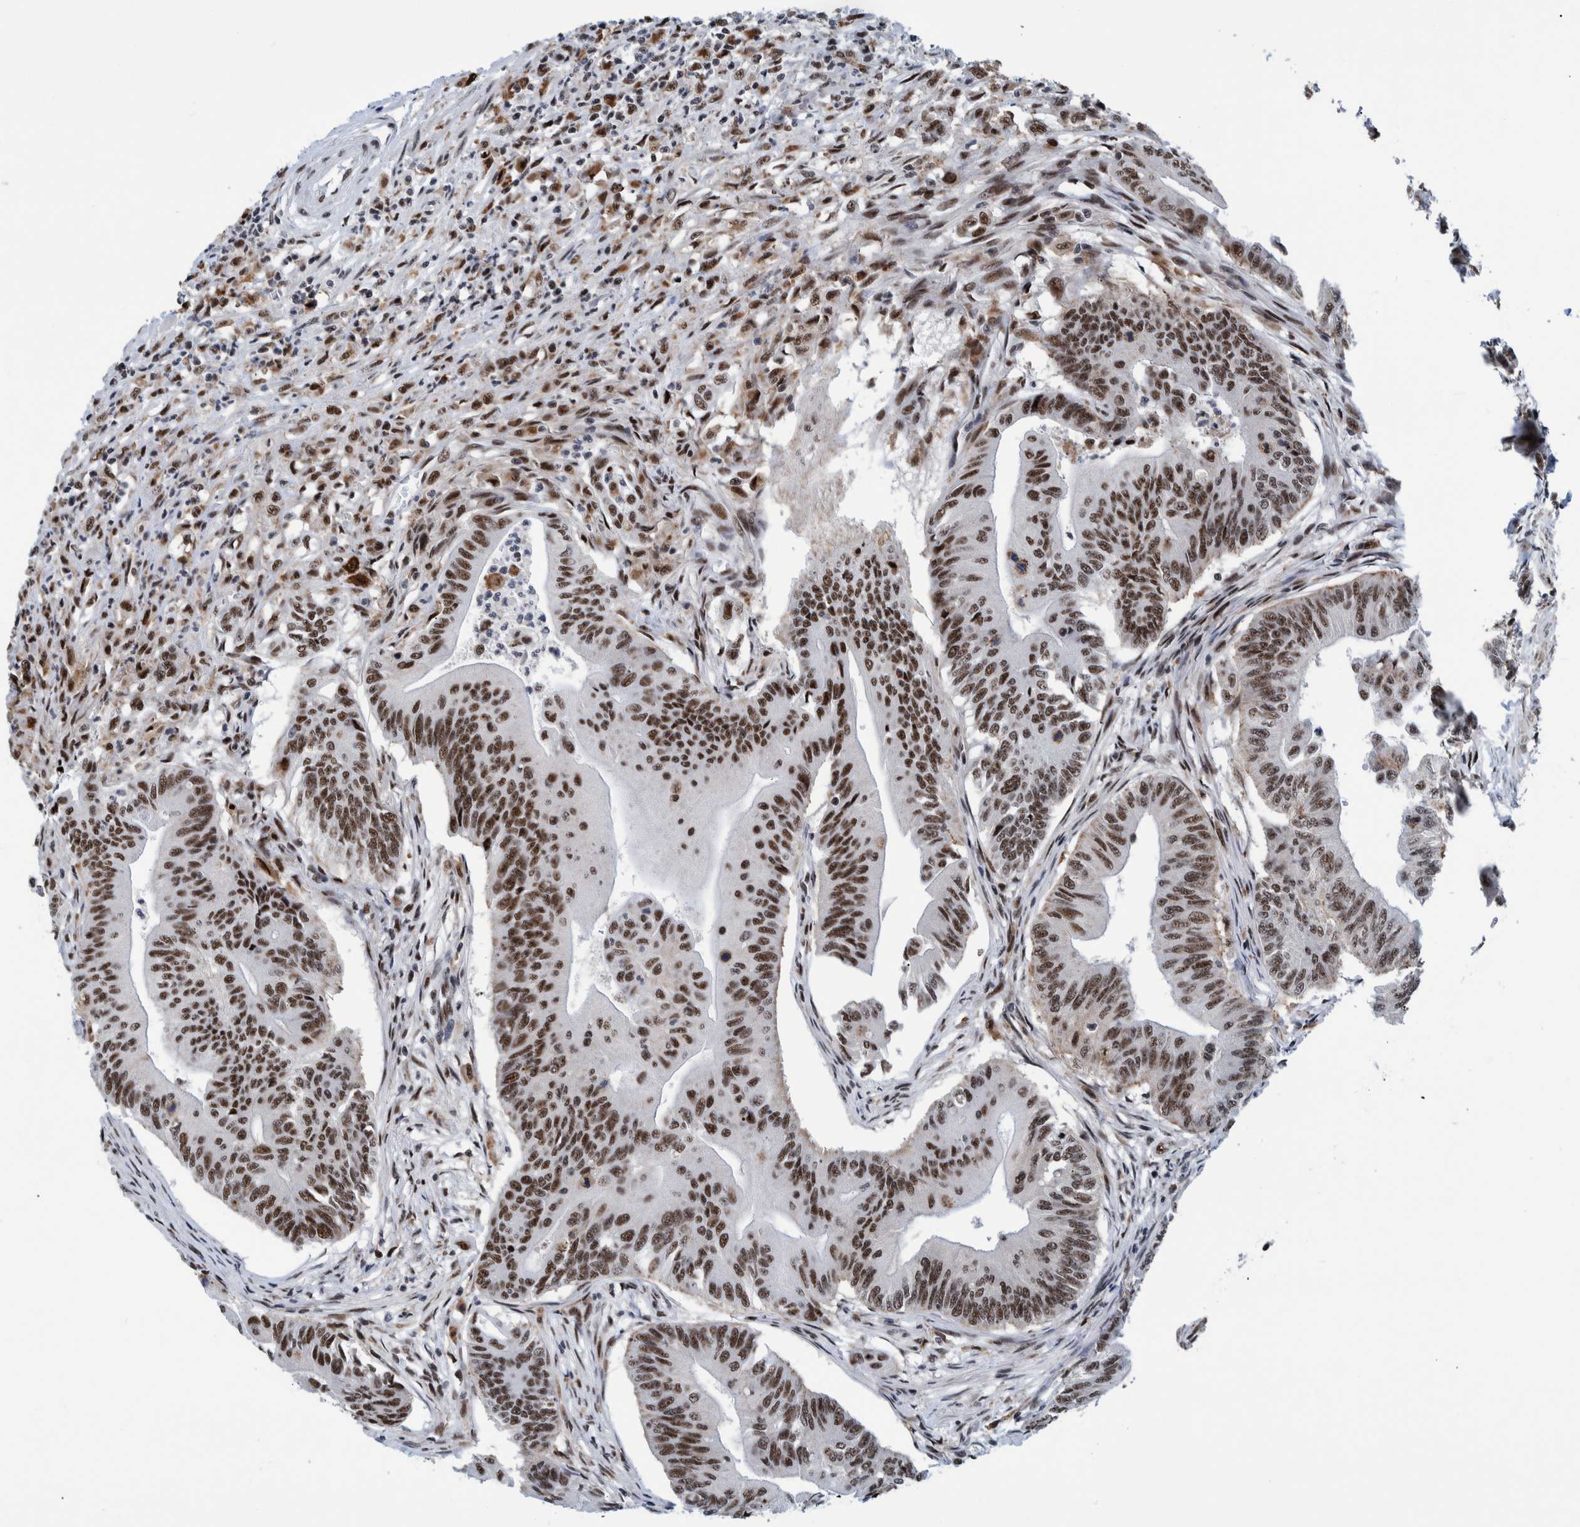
{"staining": {"intensity": "strong", "quantity": ">75%", "location": "nuclear"}, "tissue": "colorectal cancer", "cell_type": "Tumor cells", "image_type": "cancer", "snomed": [{"axis": "morphology", "description": "Adenoma, NOS"}, {"axis": "morphology", "description": "Adenocarcinoma, NOS"}, {"axis": "topography", "description": "Colon"}], "caption": "Colorectal cancer was stained to show a protein in brown. There is high levels of strong nuclear positivity in about >75% of tumor cells.", "gene": "EFTUD2", "patient": {"sex": "male", "age": 79}}